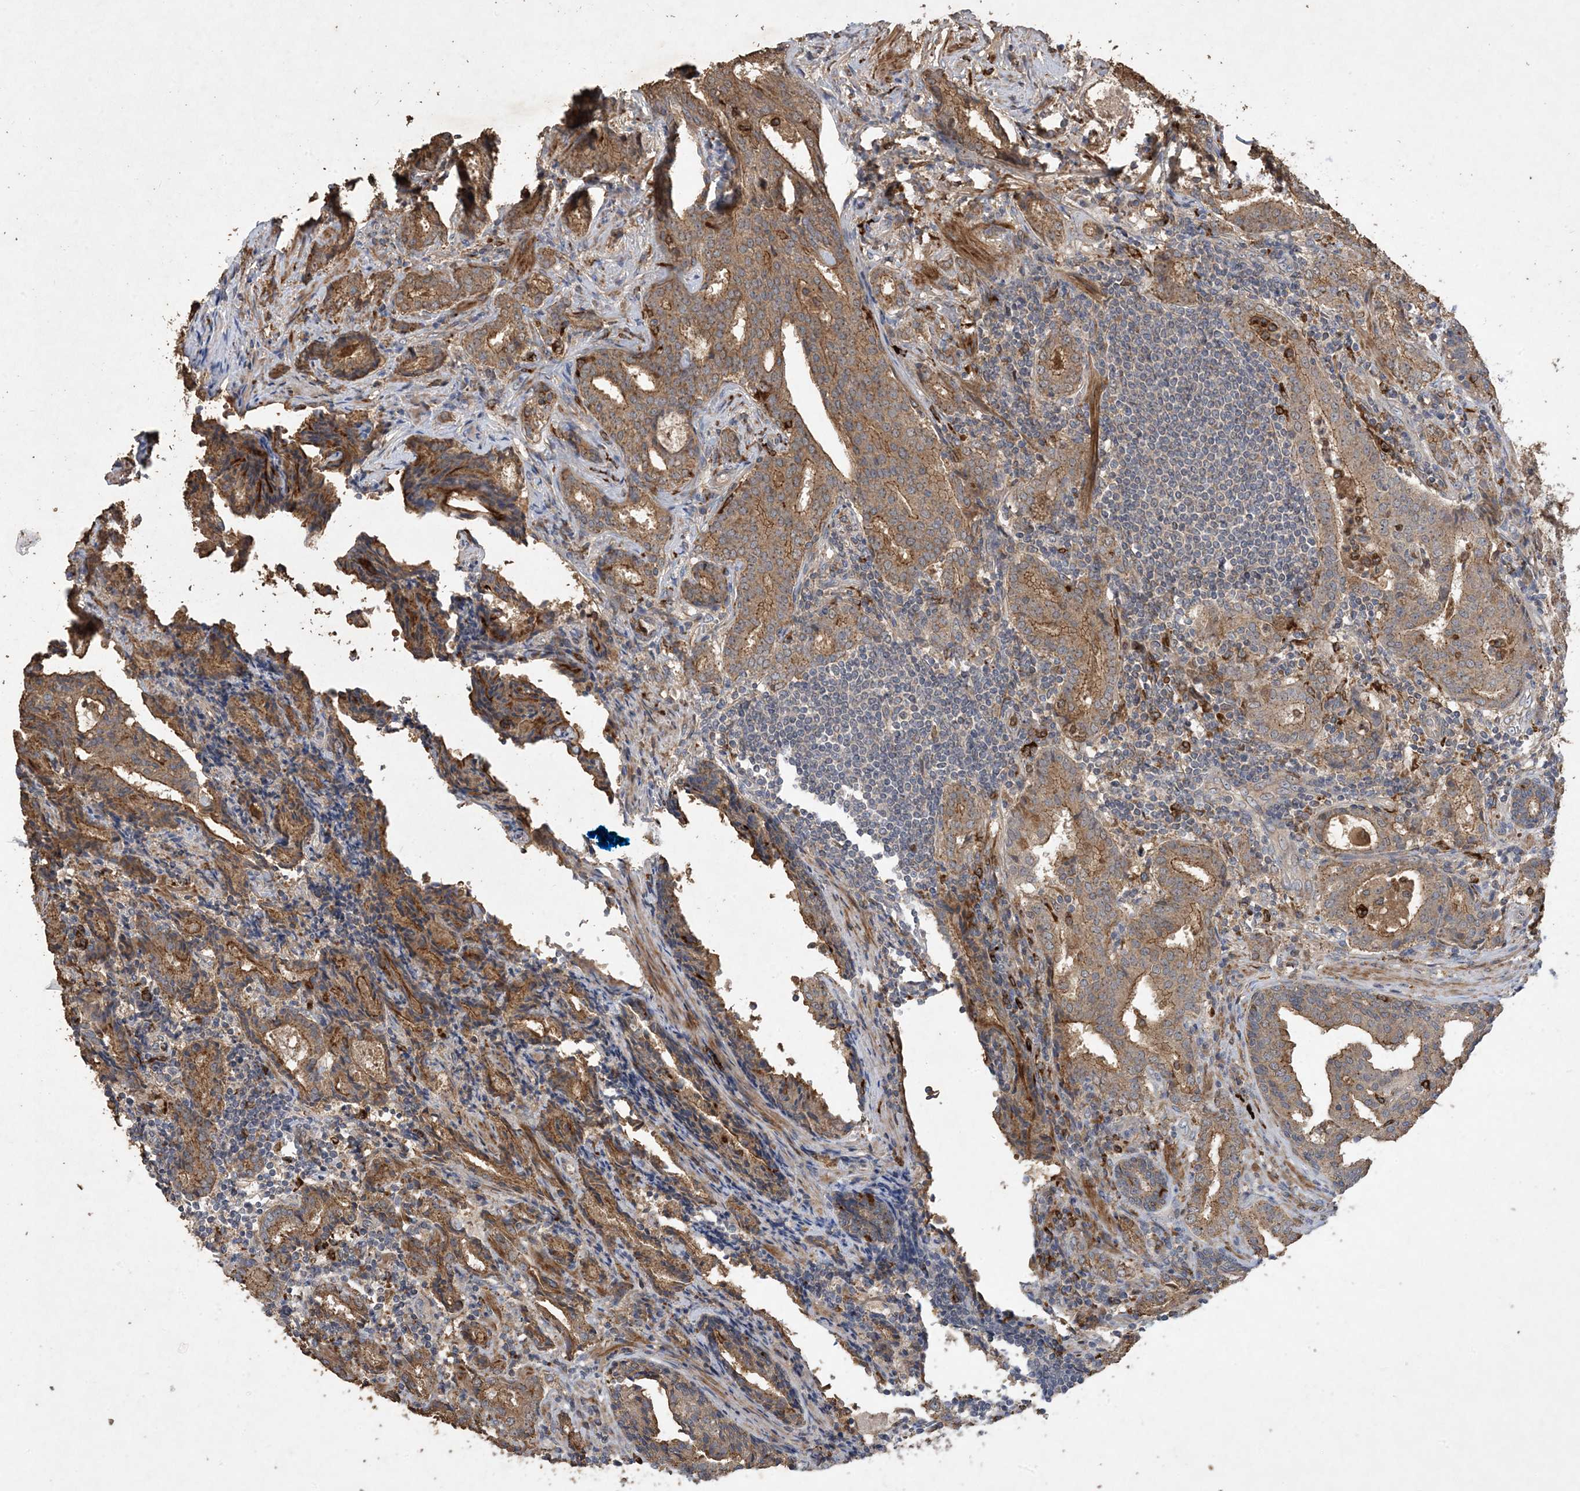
{"staining": {"intensity": "moderate", "quantity": ">75%", "location": "cytoplasmic/membranous"}, "tissue": "prostate cancer", "cell_type": "Tumor cells", "image_type": "cancer", "snomed": [{"axis": "morphology", "description": "Adenocarcinoma, High grade"}, {"axis": "topography", "description": "Prostate"}], "caption": "IHC of human prostate adenocarcinoma (high-grade) exhibits medium levels of moderate cytoplasmic/membranous staining in about >75% of tumor cells.", "gene": "MASP2", "patient": {"sex": "male", "age": 63}}